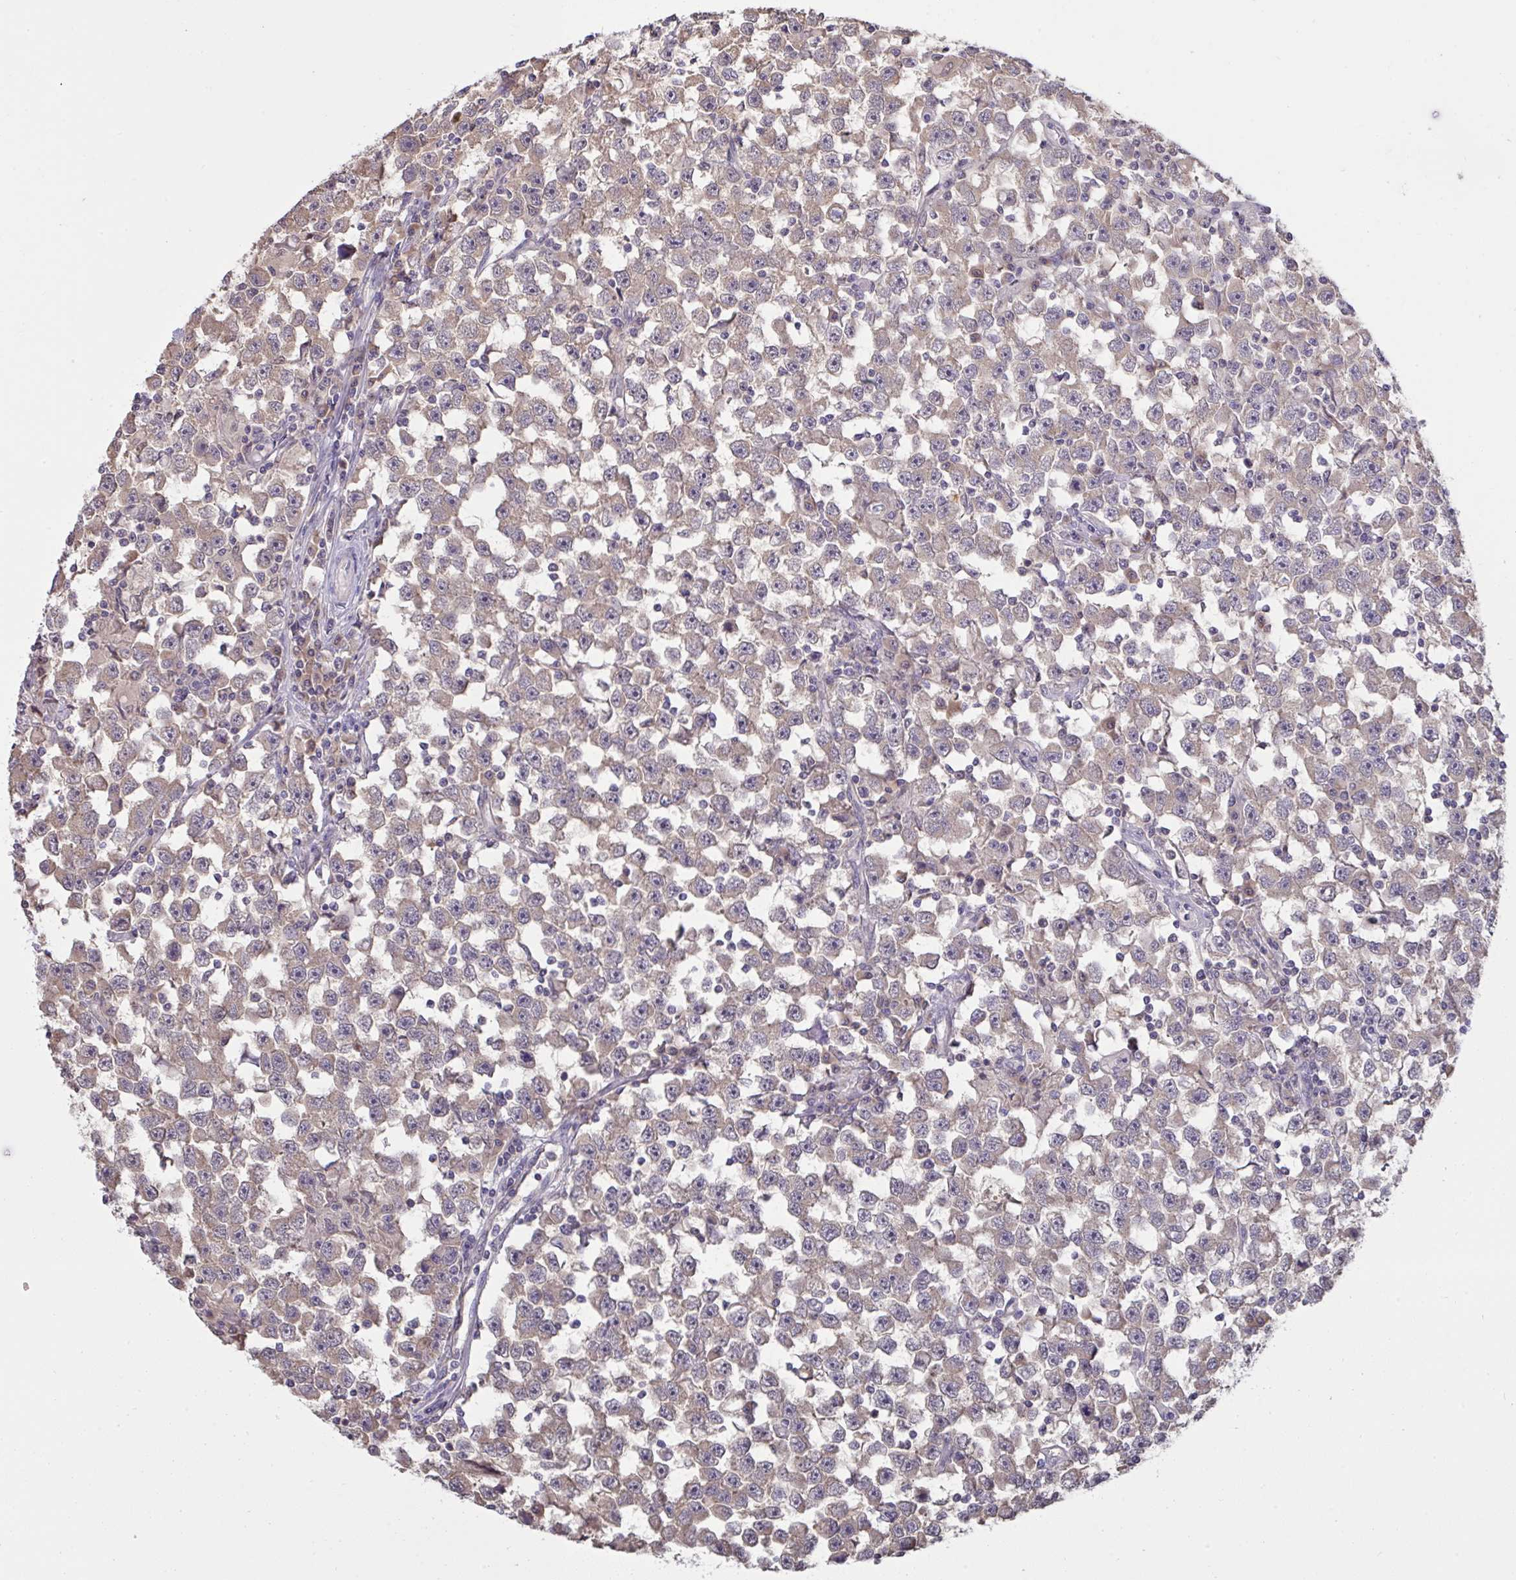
{"staining": {"intensity": "weak", "quantity": ">75%", "location": "cytoplasmic/membranous"}, "tissue": "testis cancer", "cell_type": "Tumor cells", "image_type": "cancer", "snomed": [{"axis": "morphology", "description": "Seminoma, NOS"}, {"axis": "topography", "description": "Testis"}], "caption": "Testis seminoma stained for a protein (brown) shows weak cytoplasmic/membranous positive staining in about >75% of tumor cells.", "gene": "TMEM41A", "patient": {"sex": "male", "age": 33}}